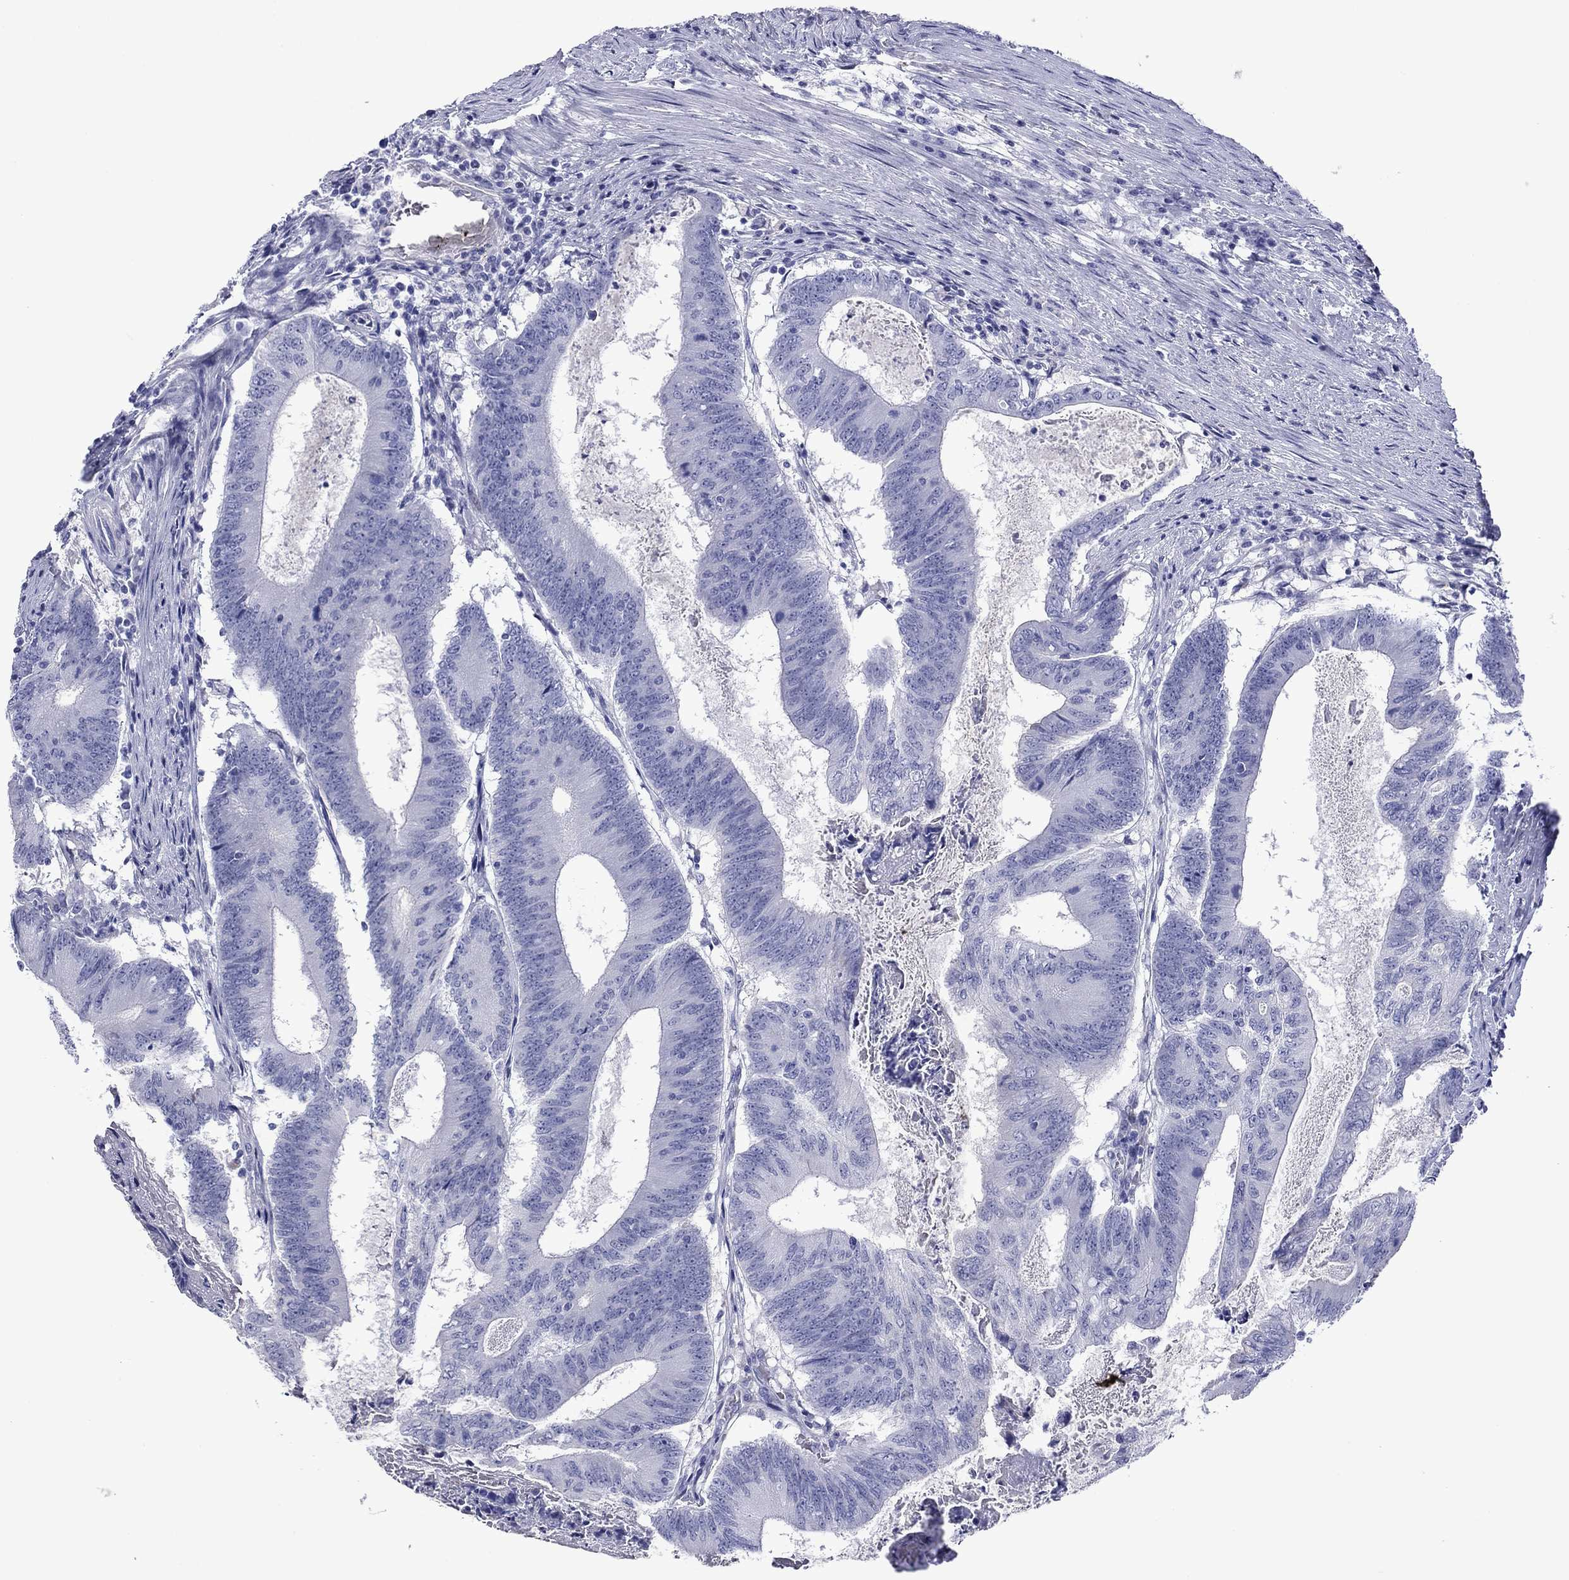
{"staining": {"intensity": "negative", "quantity": "none", "location": "none"}, "tissue": "colorectal cancer", "cell_type": "Tumor cells", "image_type": "cancer", "snomed": [{"axis": "morphology", "description": "Adenocarcinoma, NOS"}, {"axis": "topography", "description": "Colon"}], "caption": "High magnification brightfield microscopy of colorectal cancer (adenocarcinoma) stained with DAB (3,3'-diaminobenzidine) (brown) and counterstained with hematoxylin (blue): tumor cells show no significant positivity.", "gene": "PIWIL1", "patient": {"sex": "female", "age": 70}}